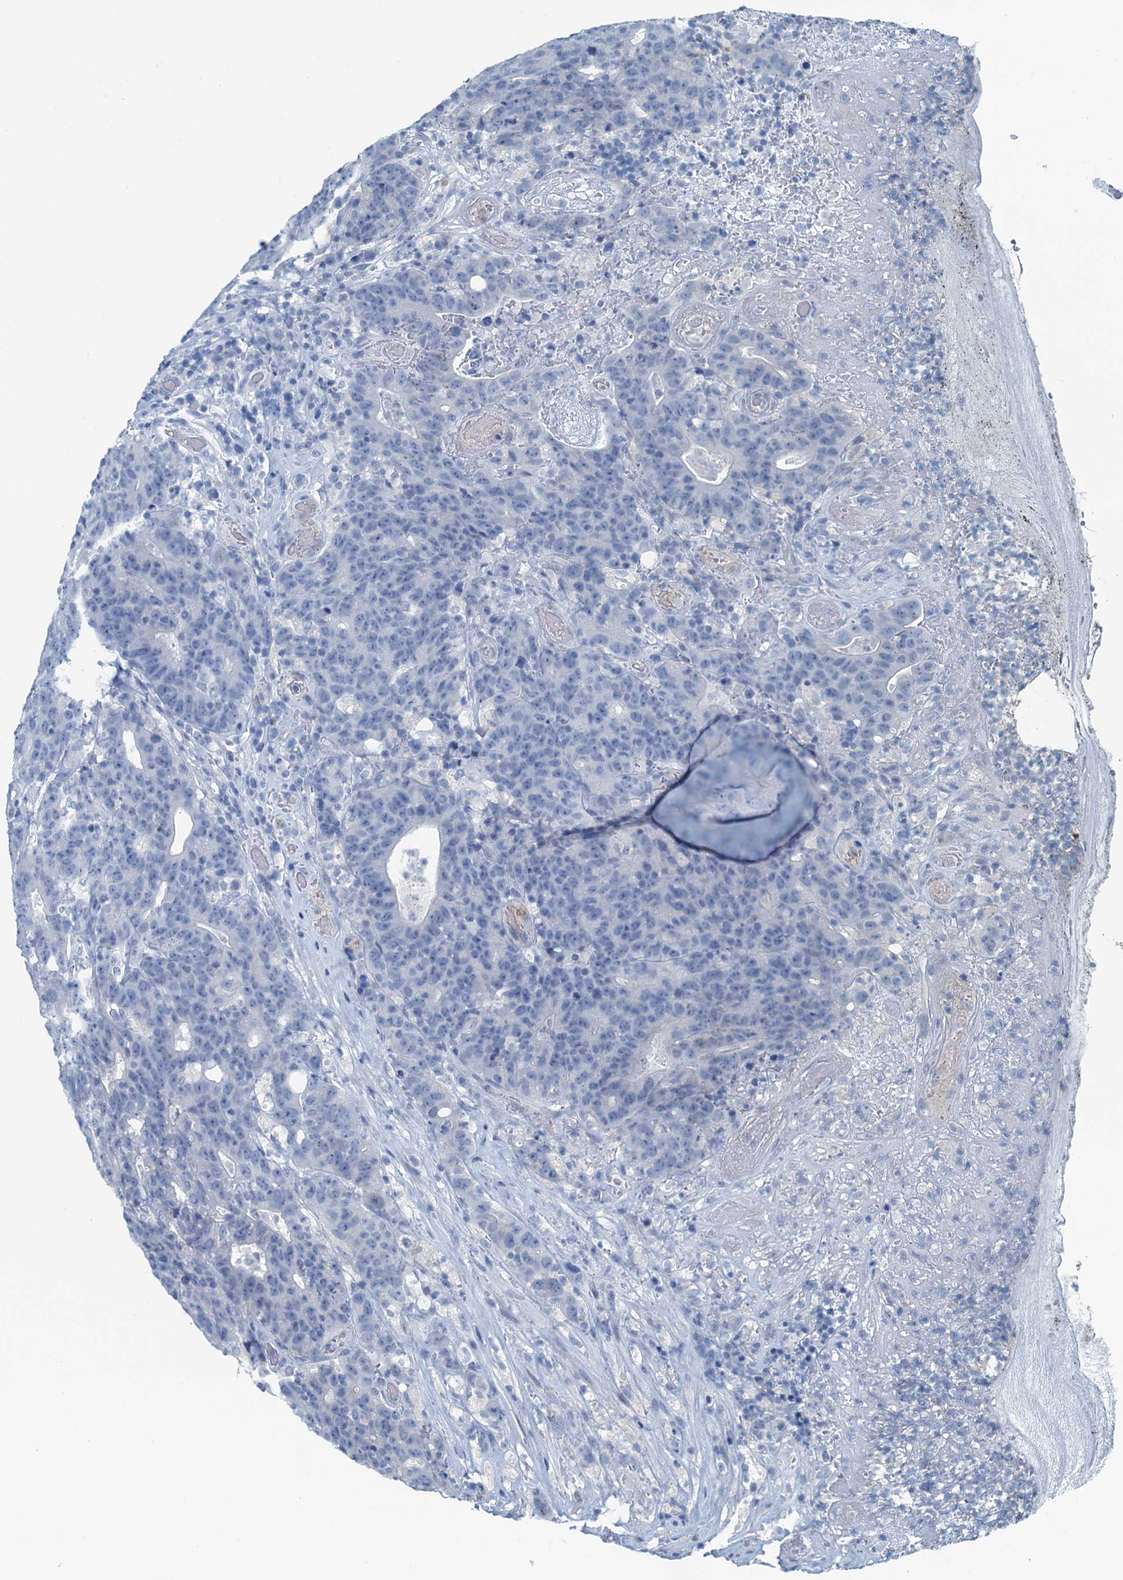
{"staining": {"intensity": "negative", "quantity": "none", "location": "none"}, "tissue": "colorectal cancer", "cell_type": "Tumor cells", "image_type": "cancer", "snomed": [{"axis": "morphology", "description": "Adenocarcinoma, NOS"}, {"axis": "topography", "description": "Colon"}], "caption": "Immunohistochemical staining of human colorectal cancer exhibits no significant expression in tumor cells. The staining is performed using DAB brown chromogen with nuclei counter-stained in using hematoxylin.", "gene": "GFOD2", "patient": {"sex": "female", "age": 75}}